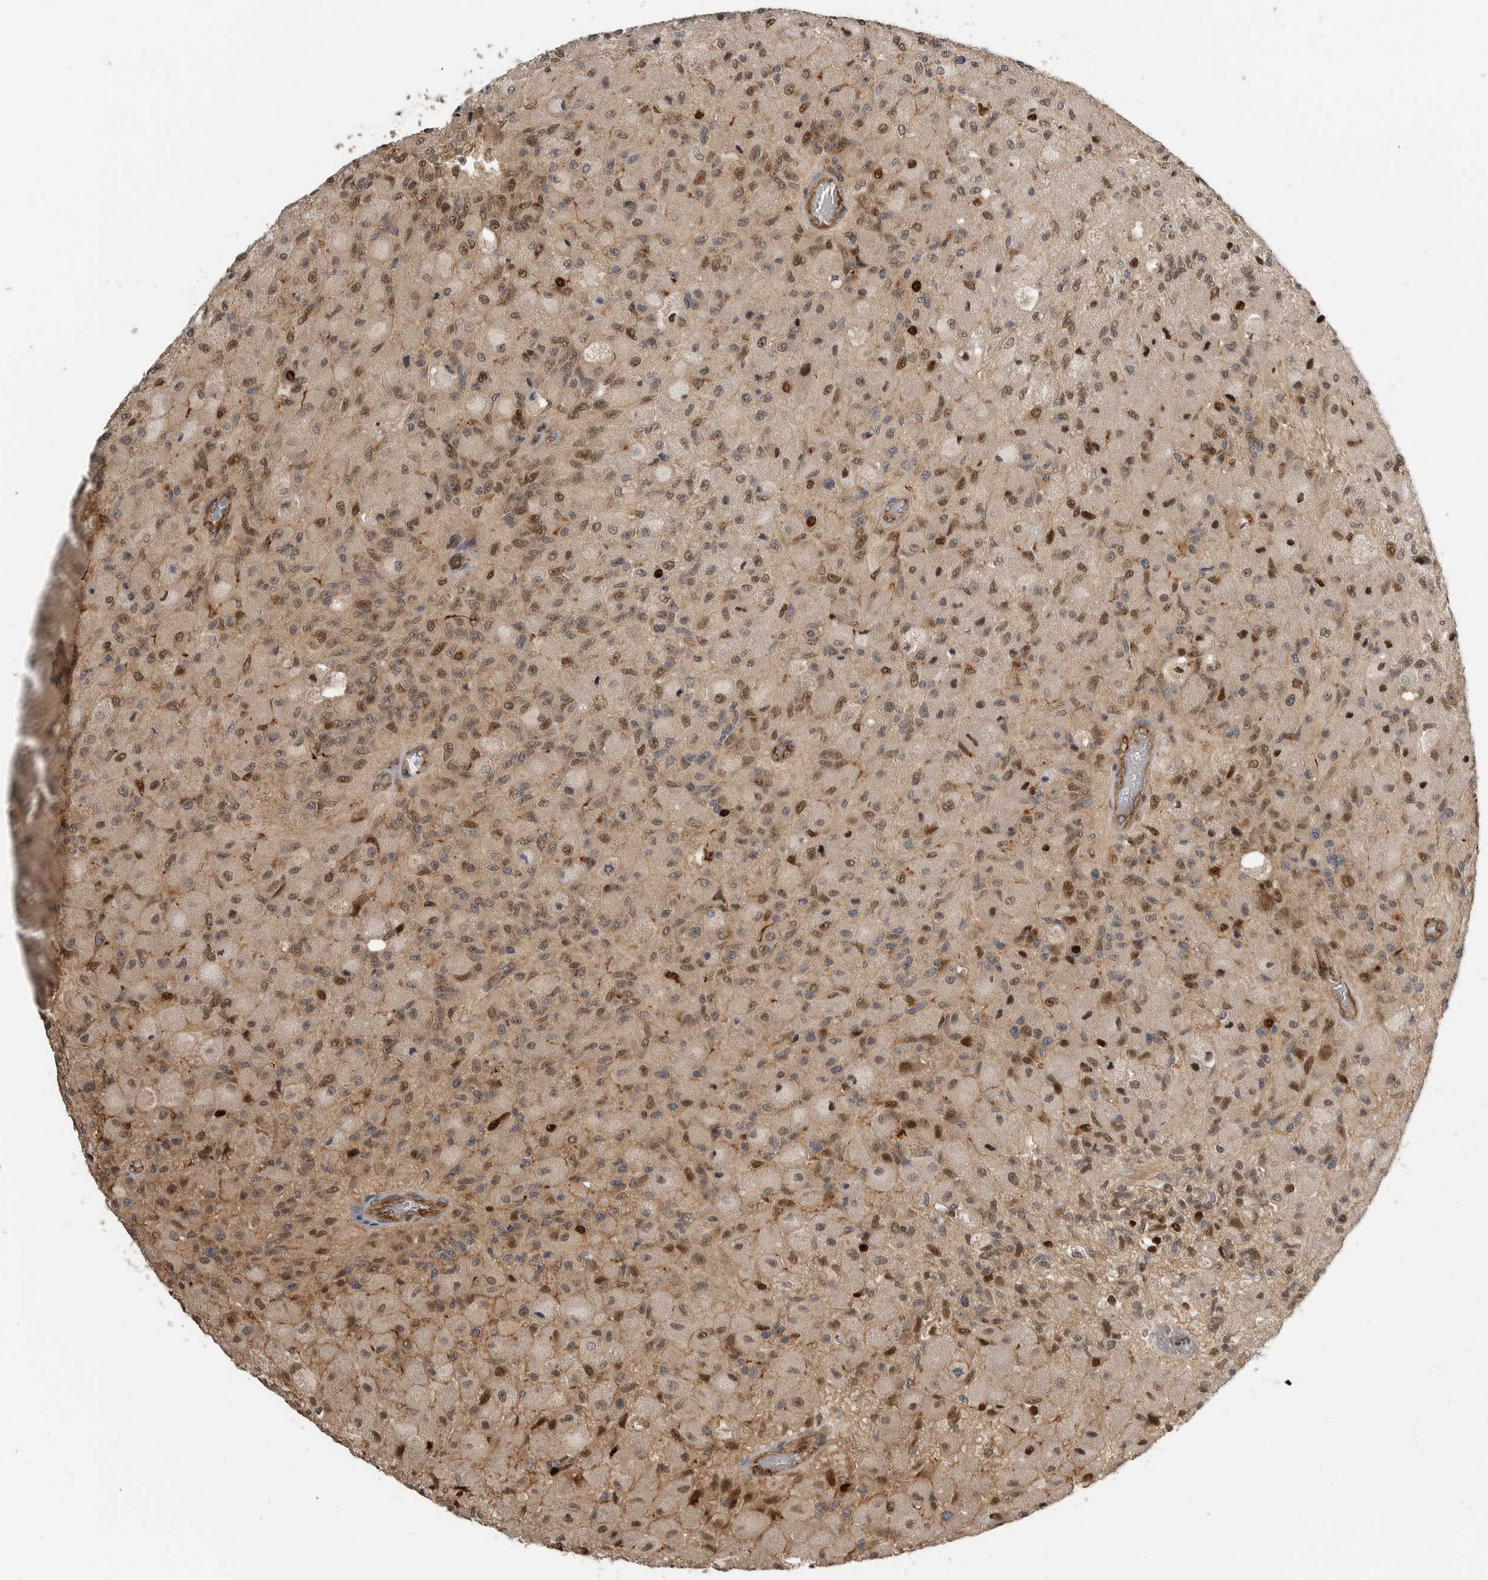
{"staining": {"intensity": "moderate", "quantity": ">75%", "location": "cytoplasmic/membranous,nuclear"}, "tissue": "glioma", "cell_type": "Tumor cells", "image_type": "cancer", "snomed": [{"axis": "morphology", "description": "Normal tissue, NOS"}, {"axis": "morphology", "description": "Glioma, malignant, High grade"}, {"axis": "topography", "description": "Cerebral cortex"}], "caption": "The histopathology image exhibits a brown stain indicating the presence of a protein in the cytoplasmic/membranous and nuclear of tumor cells in glioma.", "gene": "STRAP", "patient": {"sex": "male", "age": 77}}